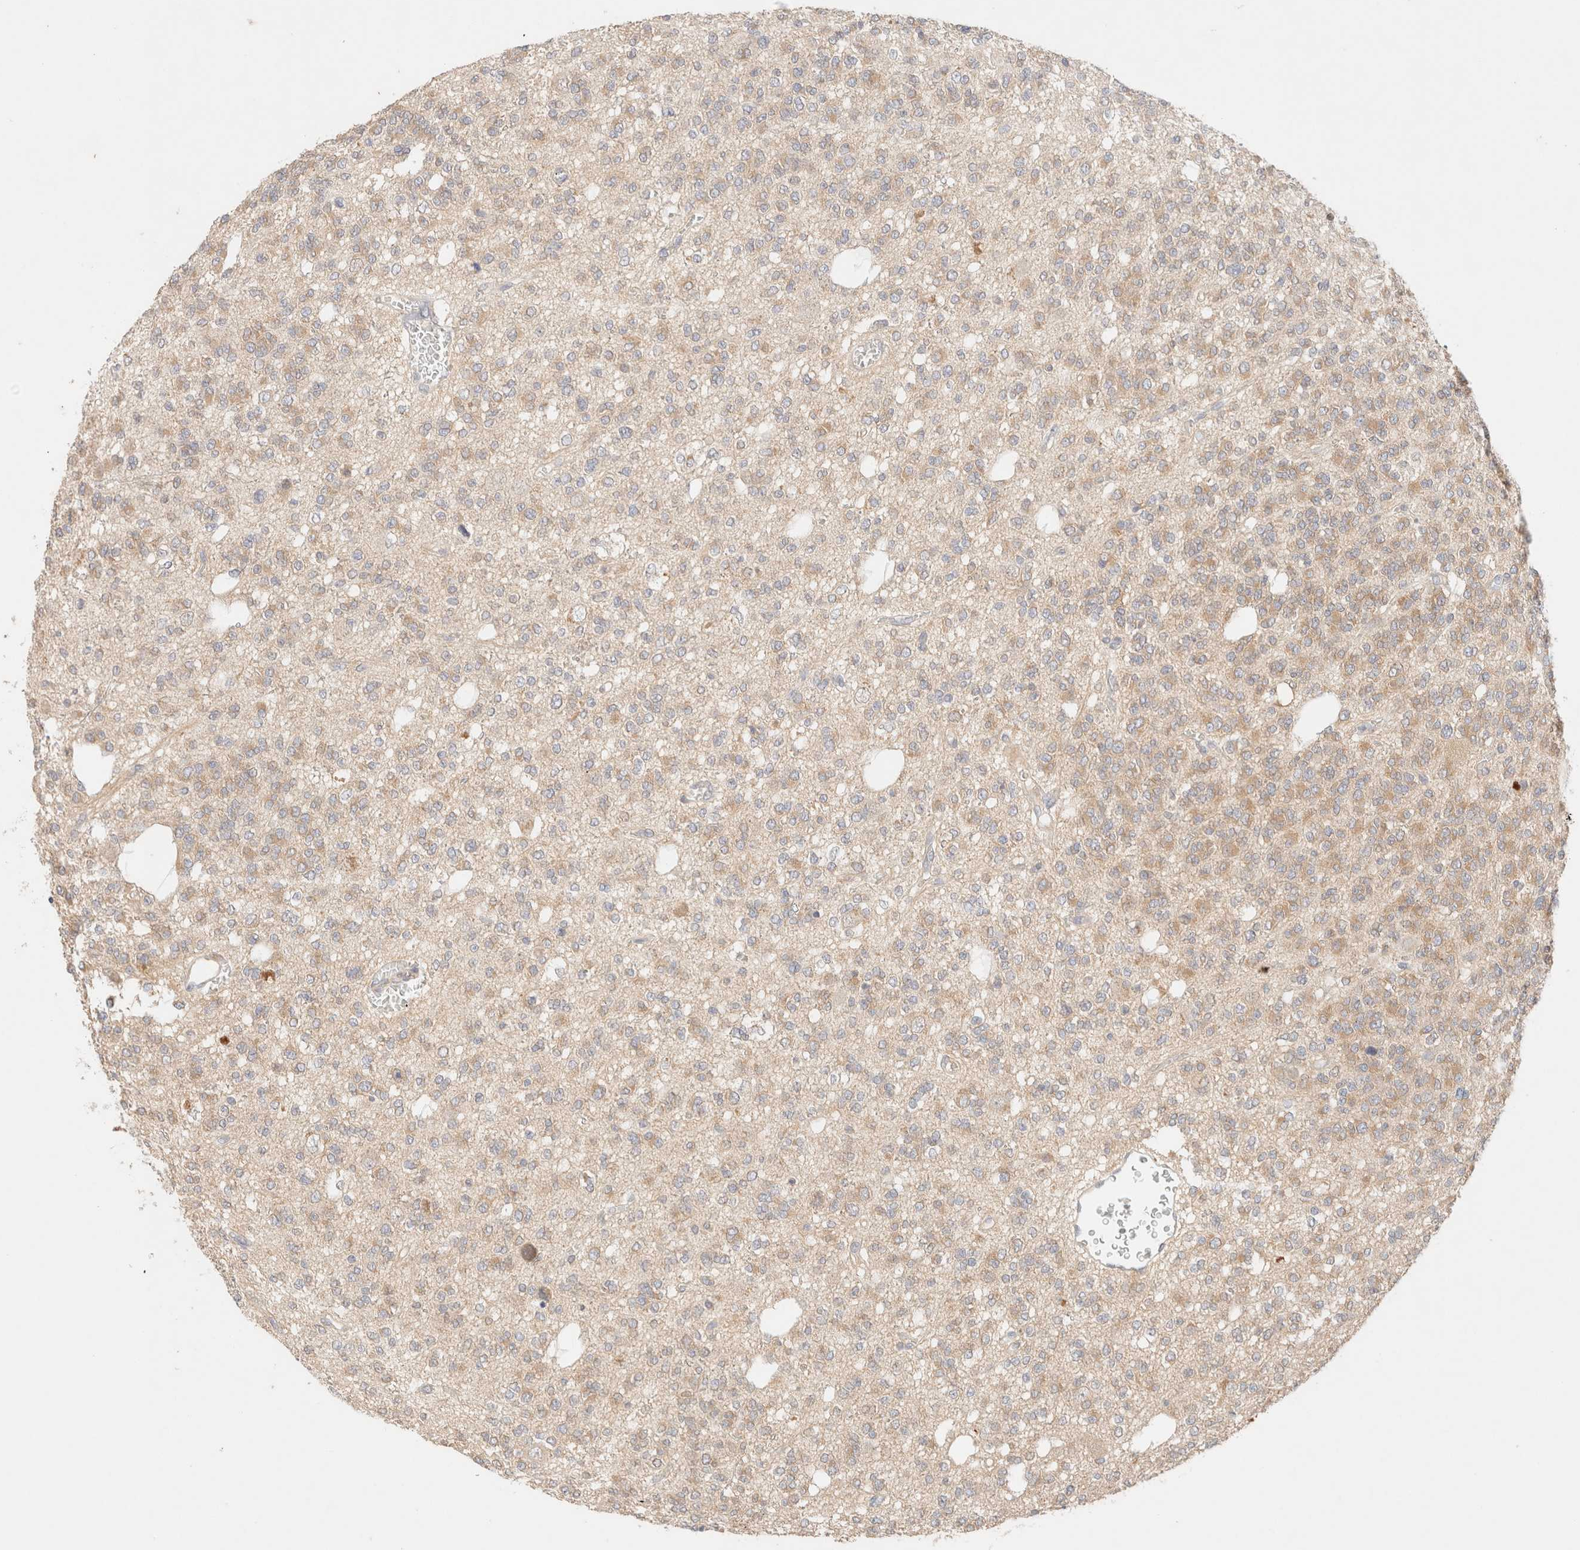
{"staining": {"intensity": "moderate", "quantity": "25%-75%", "location": "cytoplasmic/membranous"}, "tissue": "glioma", "cell_type": "Tumor cells", "image_type": "cancer", "snomed": [{"axis": "morphology", "description": "Glioma, malignant, Low grade"}, {"axis": "topography", "description": "Brain"}], "caption": "Protein expression by immunohistochemistry (IHC) shows moderate cytoplasmic/membranous positivity in about 25%-75% of tumor cells in glioma.", "gene": "SARM1", "patient": {"sex": "male", "age": 38}}